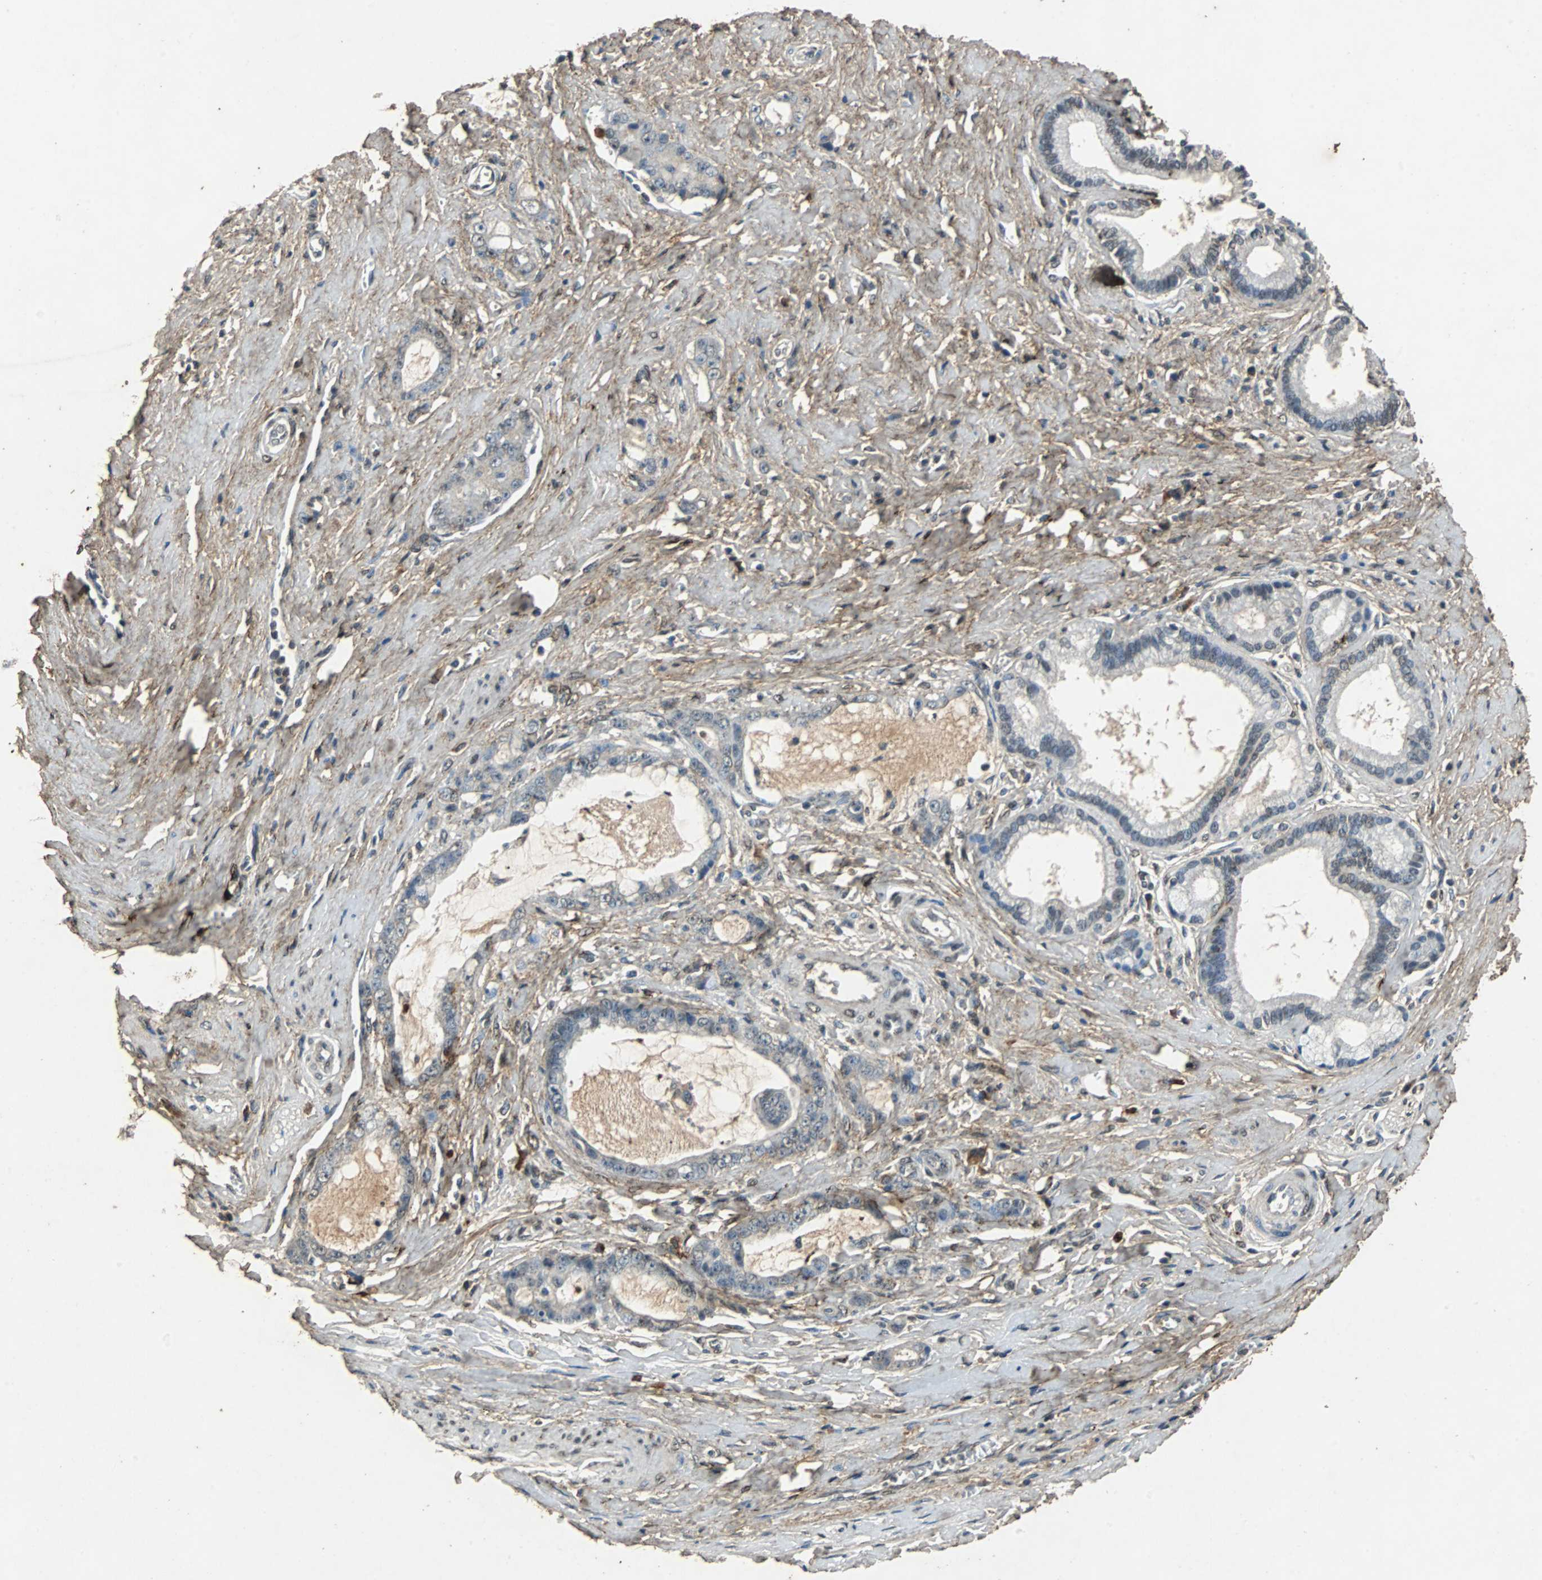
{"staining": {"intensity": "strong", "quantity": "25%-75%", "location": "cytoplasmic/membranous"}, "tissue": "pancreatic cancer", "cell_type": "Tumor cells", "image_type": "cancer", "snomed": [{"axis": "morphology", "description": "Adenocarcinoma, NOS"}, {"axis": "topography", "description": "Pancreas"}], "caption": "Pancreatic cancer (adenocarcinoma) stained with immunohistochemistry displays strong cytoplasmic/membranous expression in about 25%-75% of tumor cells. The protein of interest is shown in brown color, while the nuclei are stained blue.", "gene": "NAA10", "patient": {"sex": "female", "age": 73}}